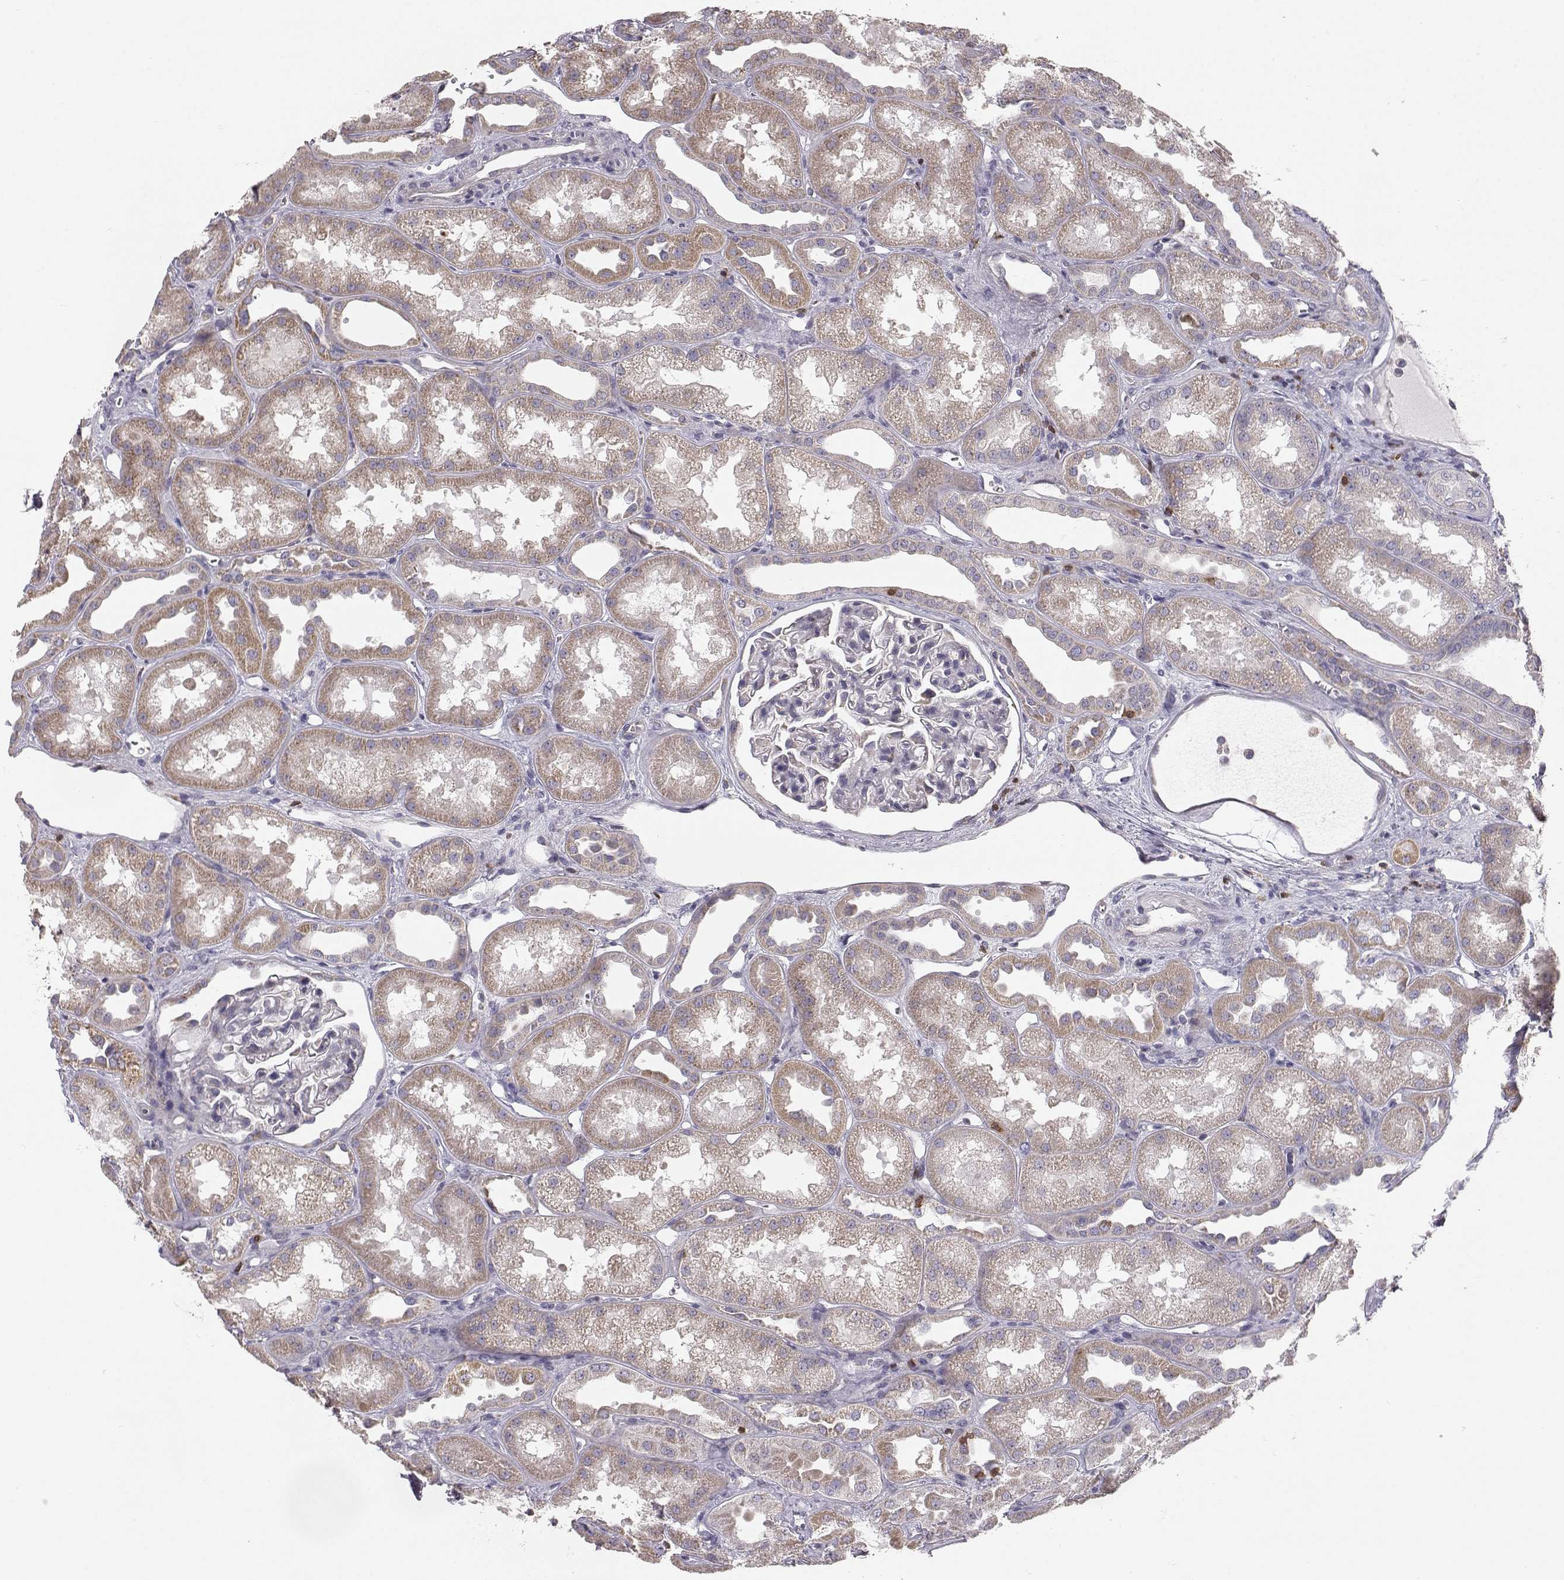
{"staining": {"intensity": "weak", "quantity": "<25%", "location": "cytoplasmic/membranous"}, "tissue": "kidney", "cell_type": "Cells in glomeruli", "image_type": "normal", "snomed": [{"axis": "morphology", "description": "Normal tissue, NOS"}, {"axis": "topography", "description": "Kidney"}], "caption": "The image exhibits no staining of cells in glomeruli in normal kidney.", "gene": "GRAP2", "patient": {"sex": "male", "age": 61}}